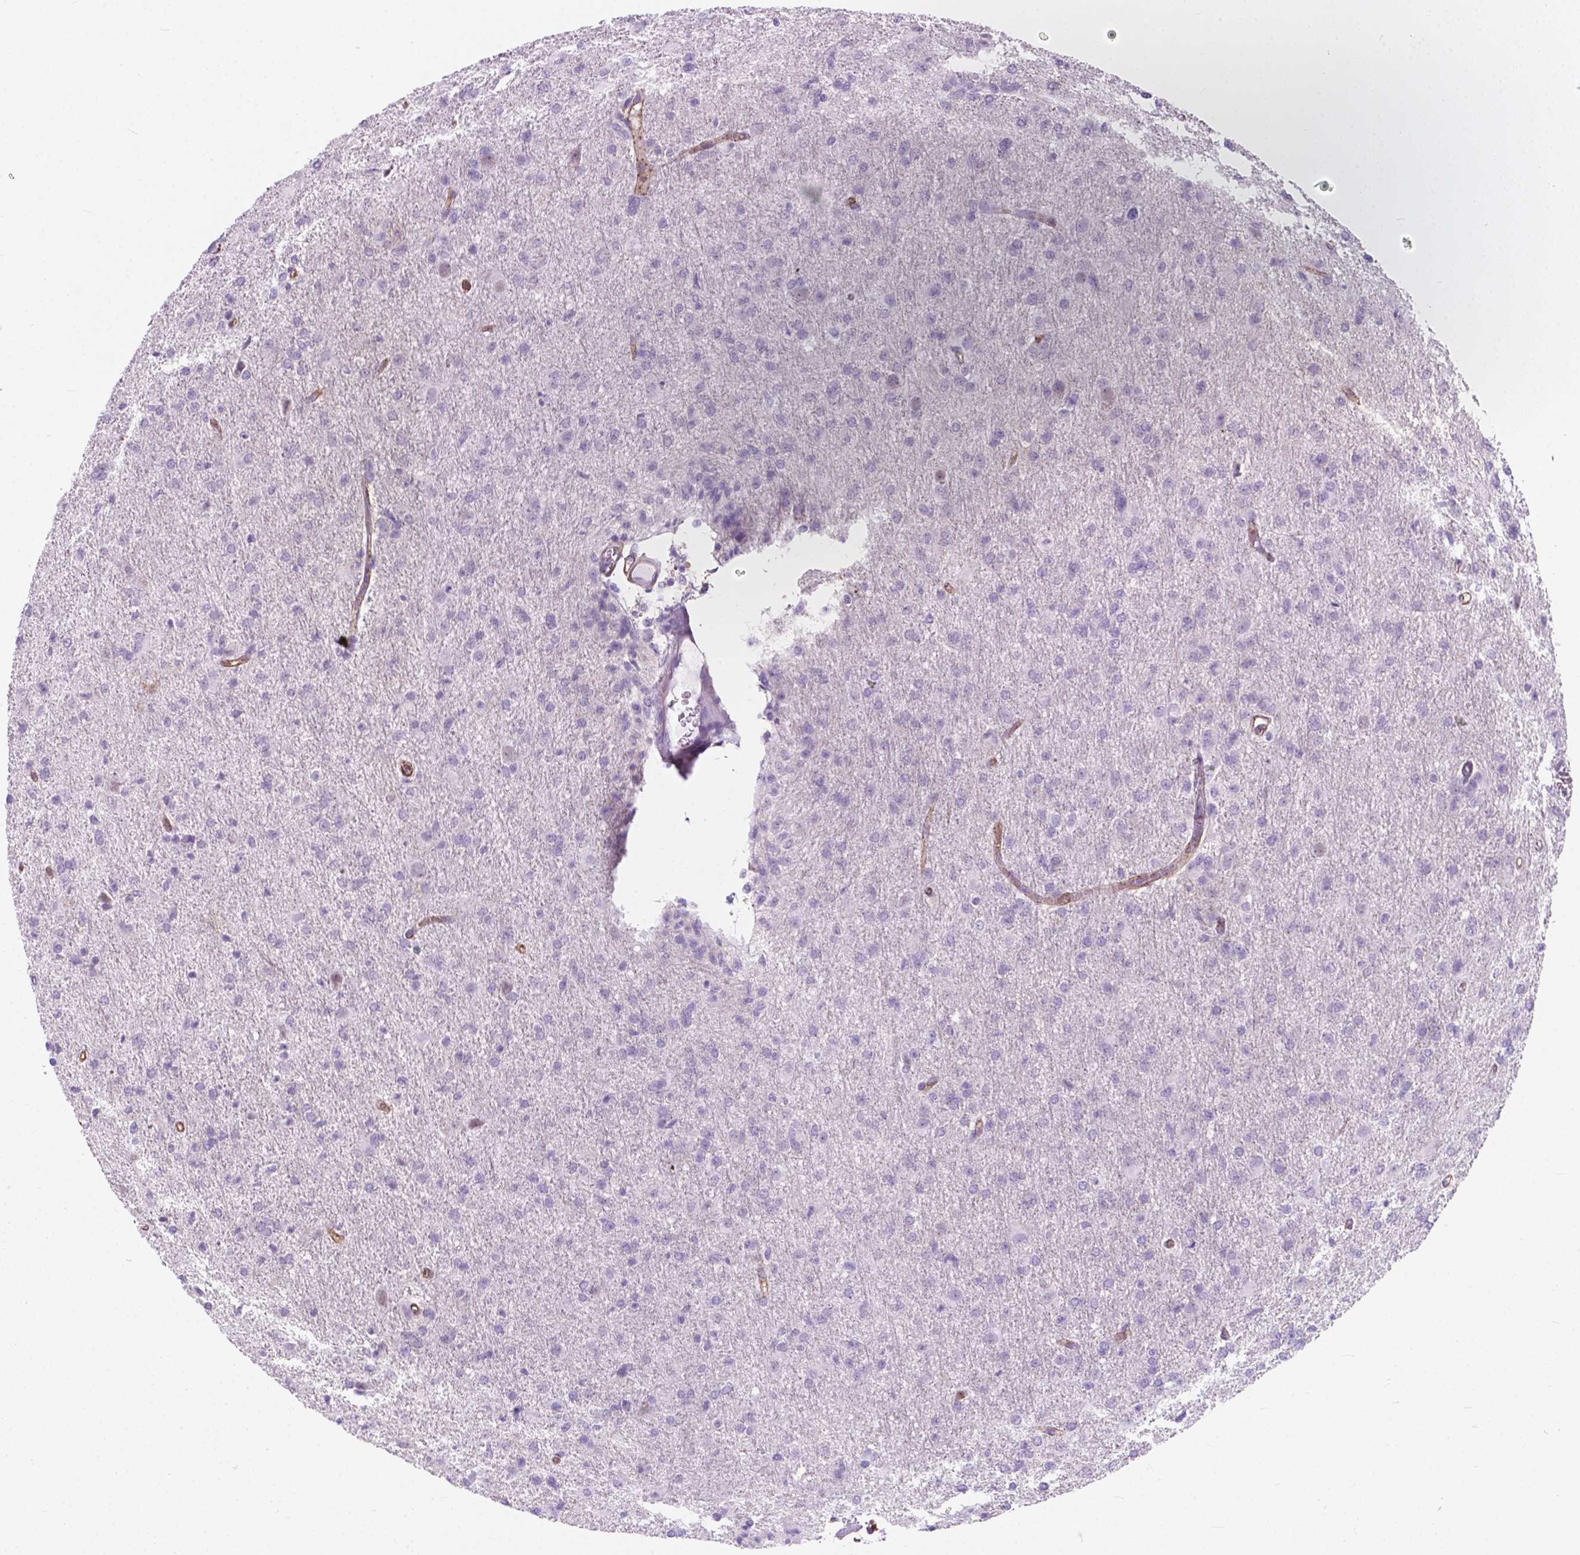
{"staining": {"intensity": "negative", "quantity": "none", "location": "none"}, "tissue": "glioma", "cell_type": "Tumor cells", "image_type": "cancer", "snomed": [{"axis": "morphology", "description": "Glioma, malignant, High grade"}, {"axis": "topography", "description": "Brain"}], "caption": "A photomicrograph of human glioma is negative for staining in tumor cells.", "gene": "KIAA0040", "patient": {"sex": "male", "age": 68}}